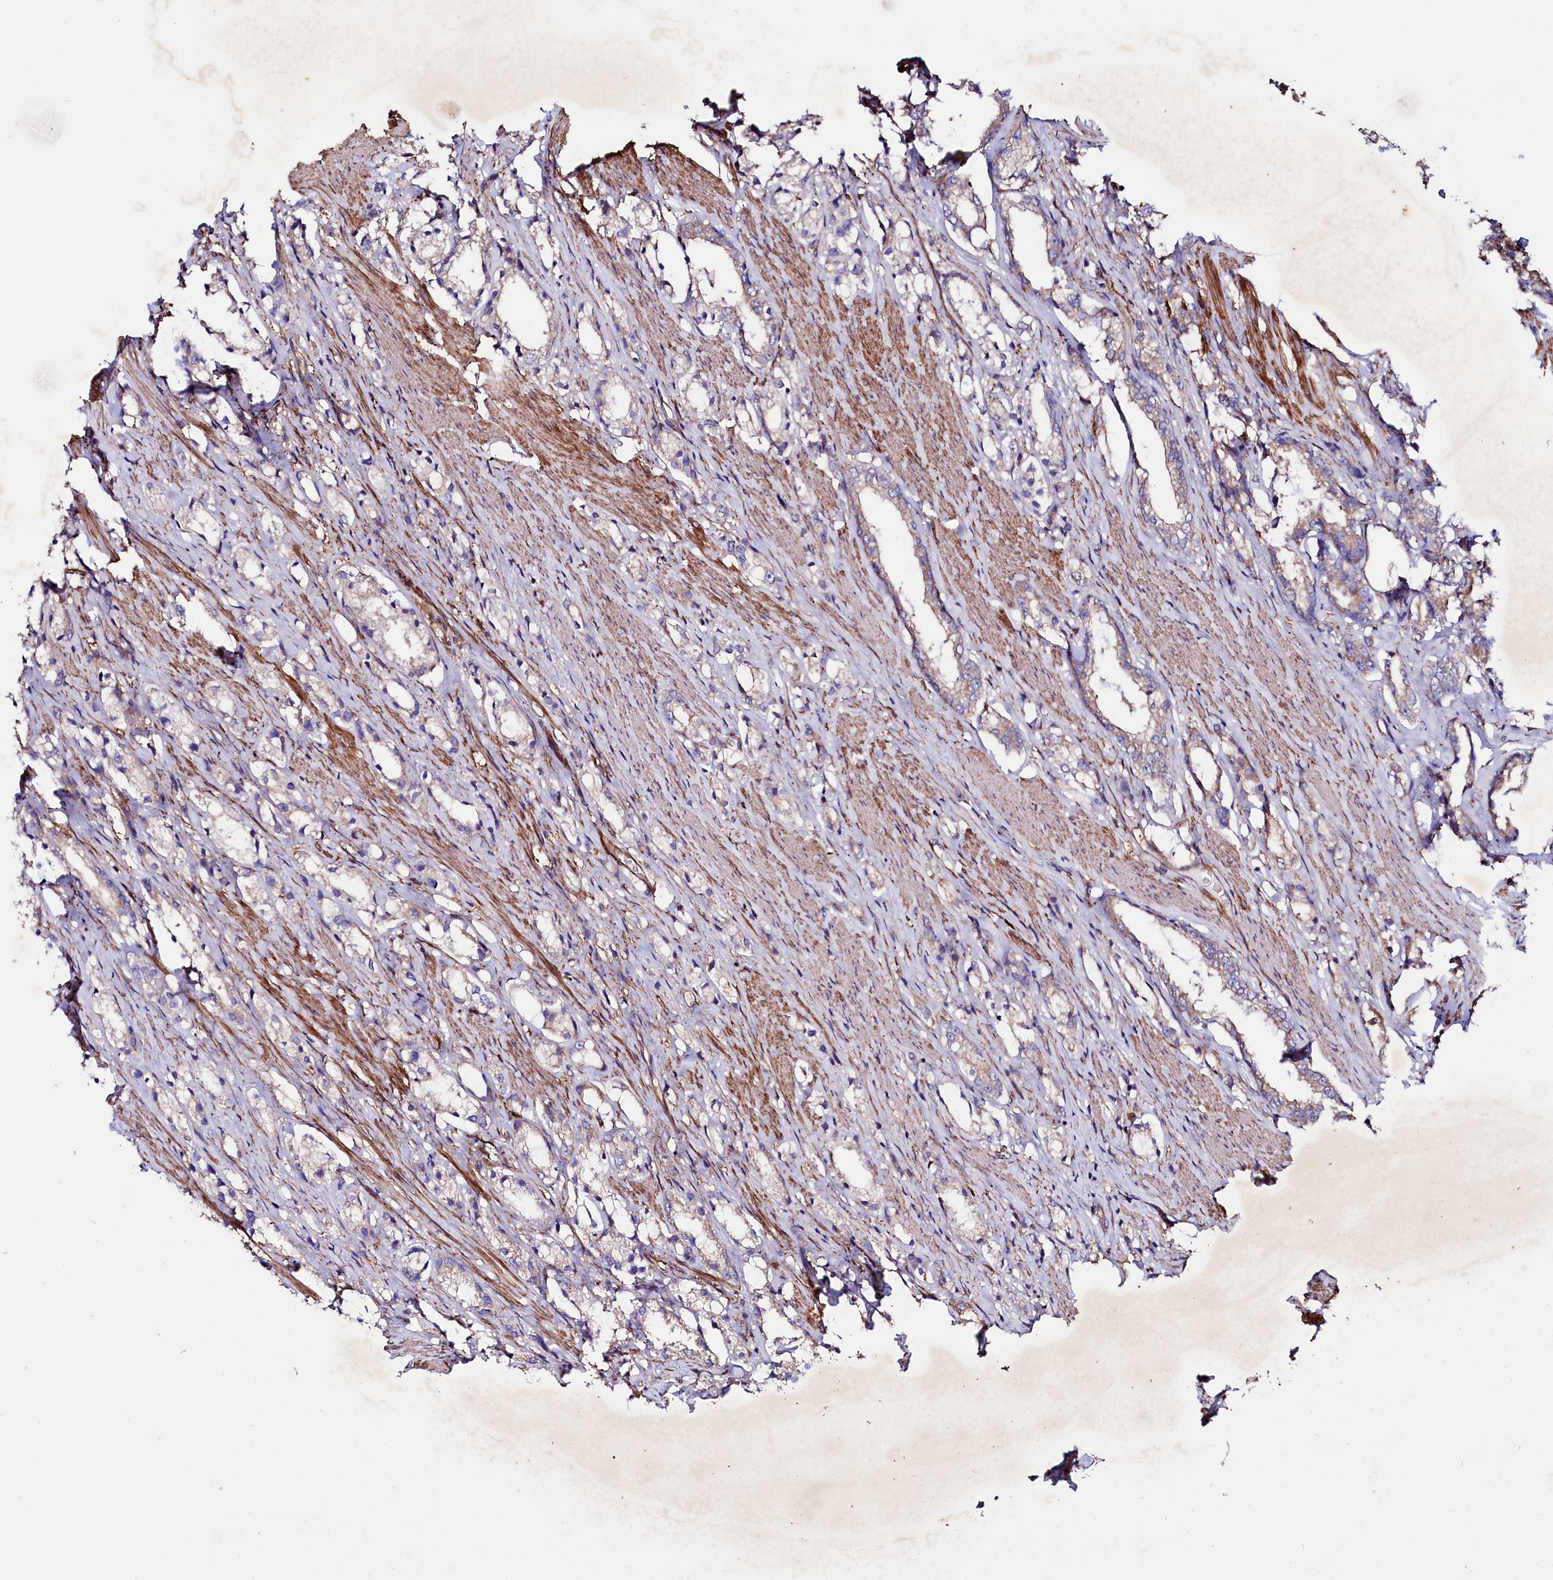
{"staining": {"intensity": "weak", "quantity": "<25%", "location": "cytoplasmic/membranous"}, "tissue": "prostate cancer", "cell_type": "Tumor cells", "image_type": "cancer", "snomed": [{"axis": "morphology", "description": "Adenocarcinoma, High grade"}, {"axis": "topography", "description": "Prostate"}], "caption": "This is an immunohistochemistry (IHC) image of adenocarcinoma (high-grade) (prostate). There is no staining in tumor cells.", "gene": "STAMBPL1", "patient": {"sex": "male", "age": 66}}